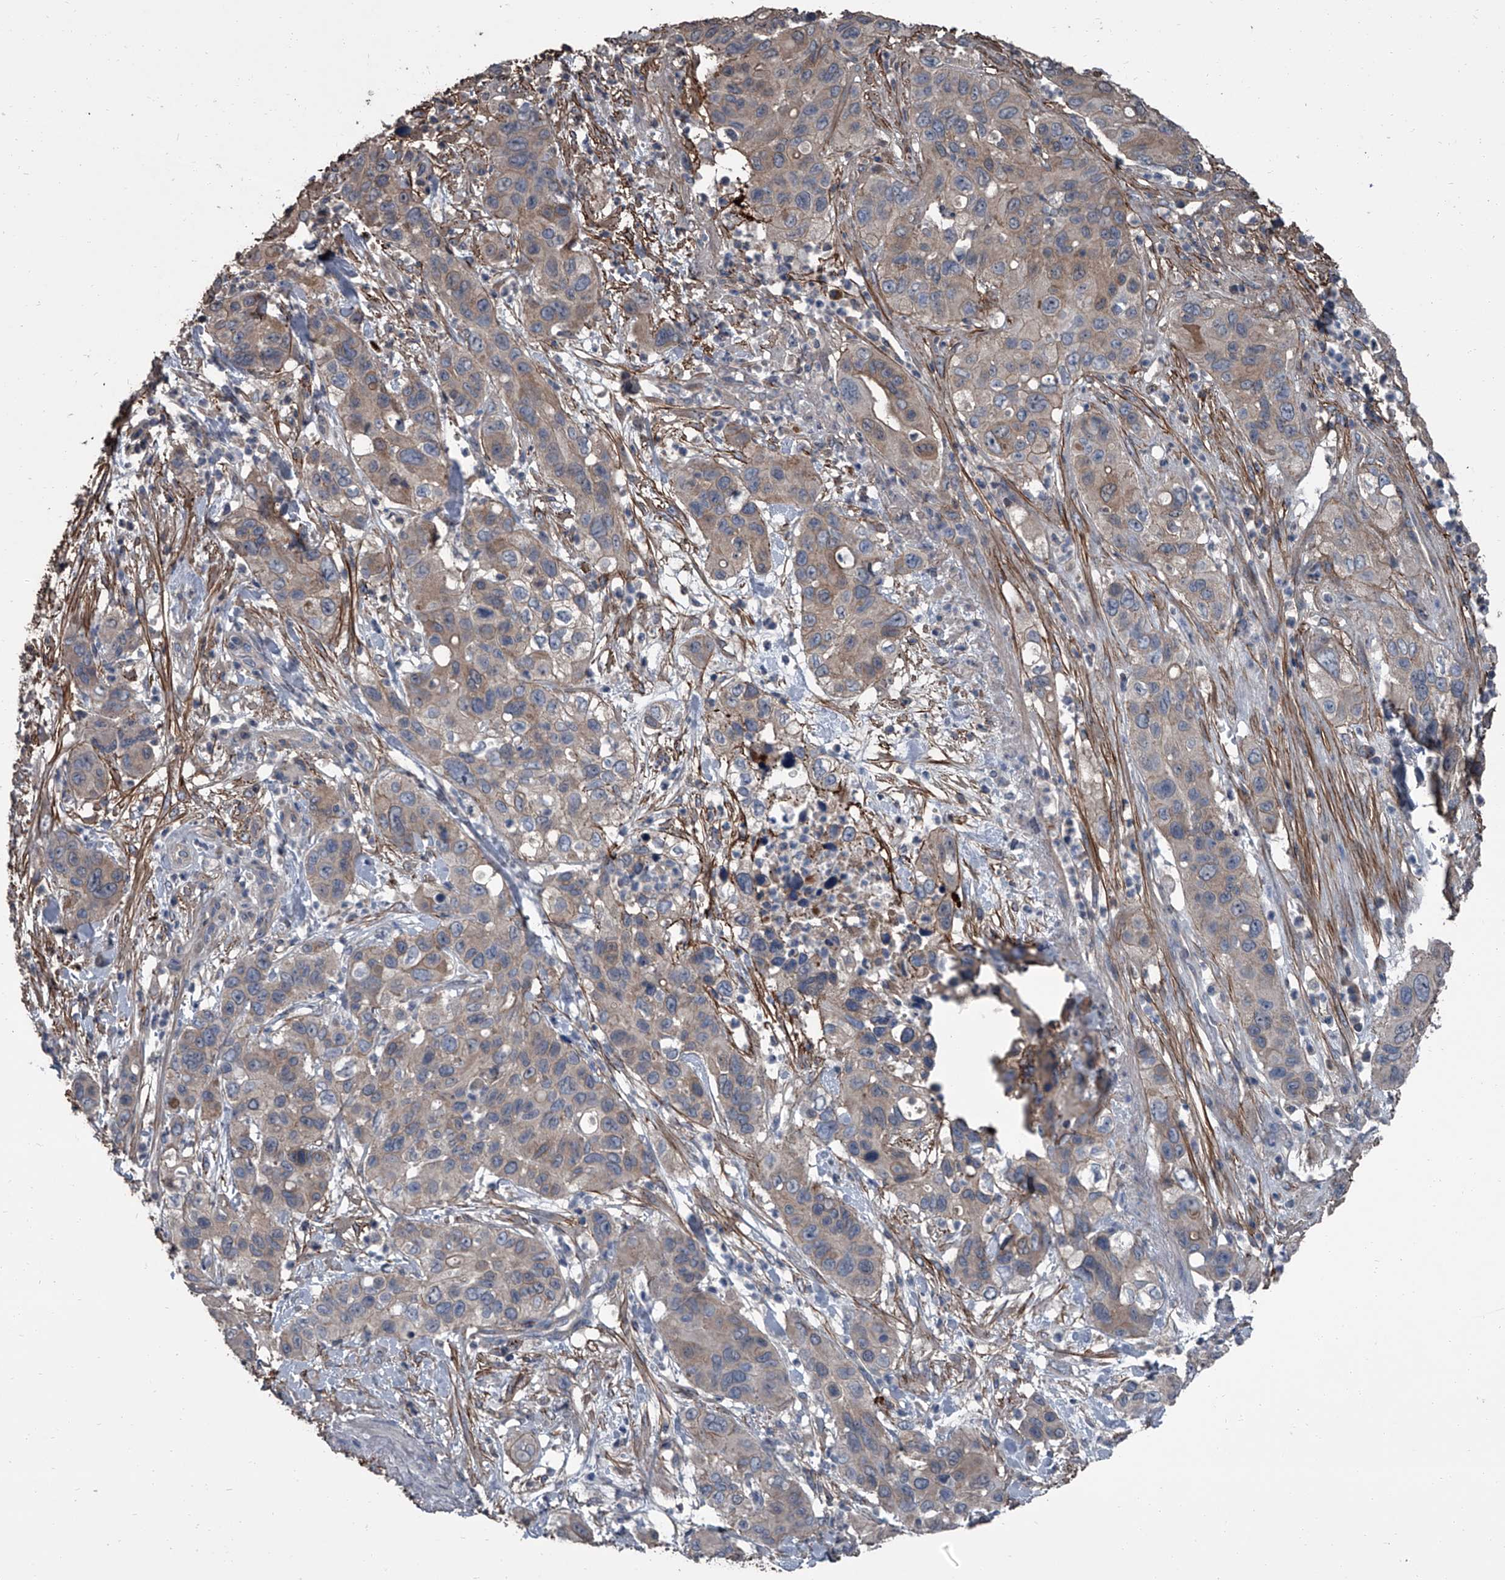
{"staining": {"intensity": "weak", "quantity": "25%-75%", "location": "cytoplasmic/membranous"}, "tissue": "pancreatic cancer", "cell_type": "Tumor cells", "image_type": "cancer", "snomed": [{"axis": "morphology", "description": "Adenocarcinoma, NOS"}, {"axis": "topography", "description": "Pancreas"}], "caption": "Tumor cells show low levels of weak cytoplasmic/membranous staining in approximately 25%-75% of cells in pancreatic cancer (adenocarcinoma). The protein of interest is stained brown, and the nuclei are stained in blue (DAB IHC with brightfield microscopy, high magnification).", "gene": "OARD1", "patient": {"sex": "female", "age": 71}}